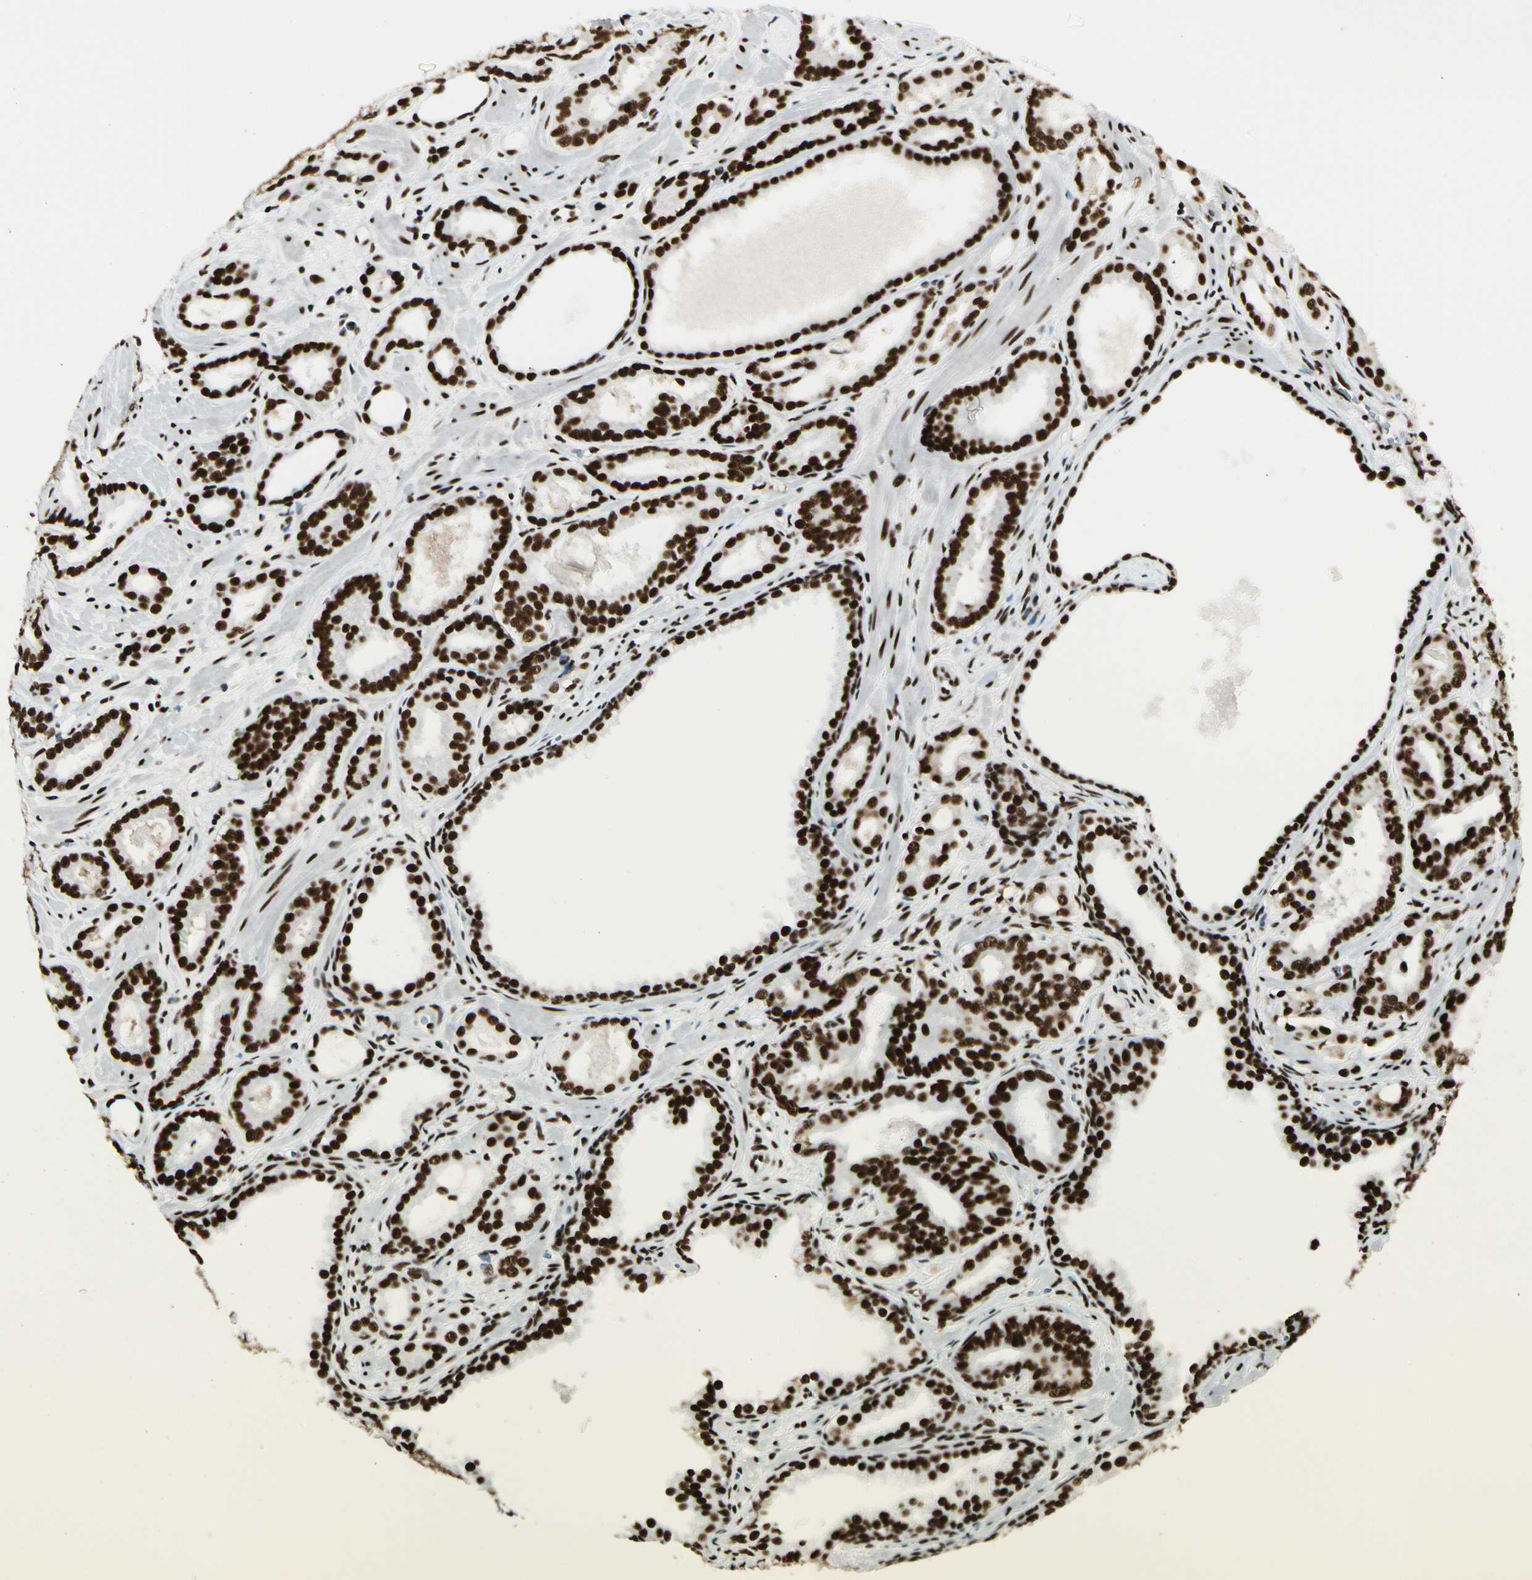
{"staining": {"intensity": "strong", "quantity": ">75%", "location": "nuclear"}, "tissue": "prostate cancer", "cell_type": "Tumor cells", "image_type": "cancer", "snomed": [{"axis": "morphology", "description": "Adenocarcinoma, Low grade"}, {"axis": "topography", "description": "Prostate"}], "caption": "DAB immunohistochemical staining of prostate cancer (low-grade adenocarcinoma) exhibits strong nuclear protein staining in approximately >75% of tumor cells.", "gene": "CCAR1", "patient": {"sex": "male", "age": 57}}